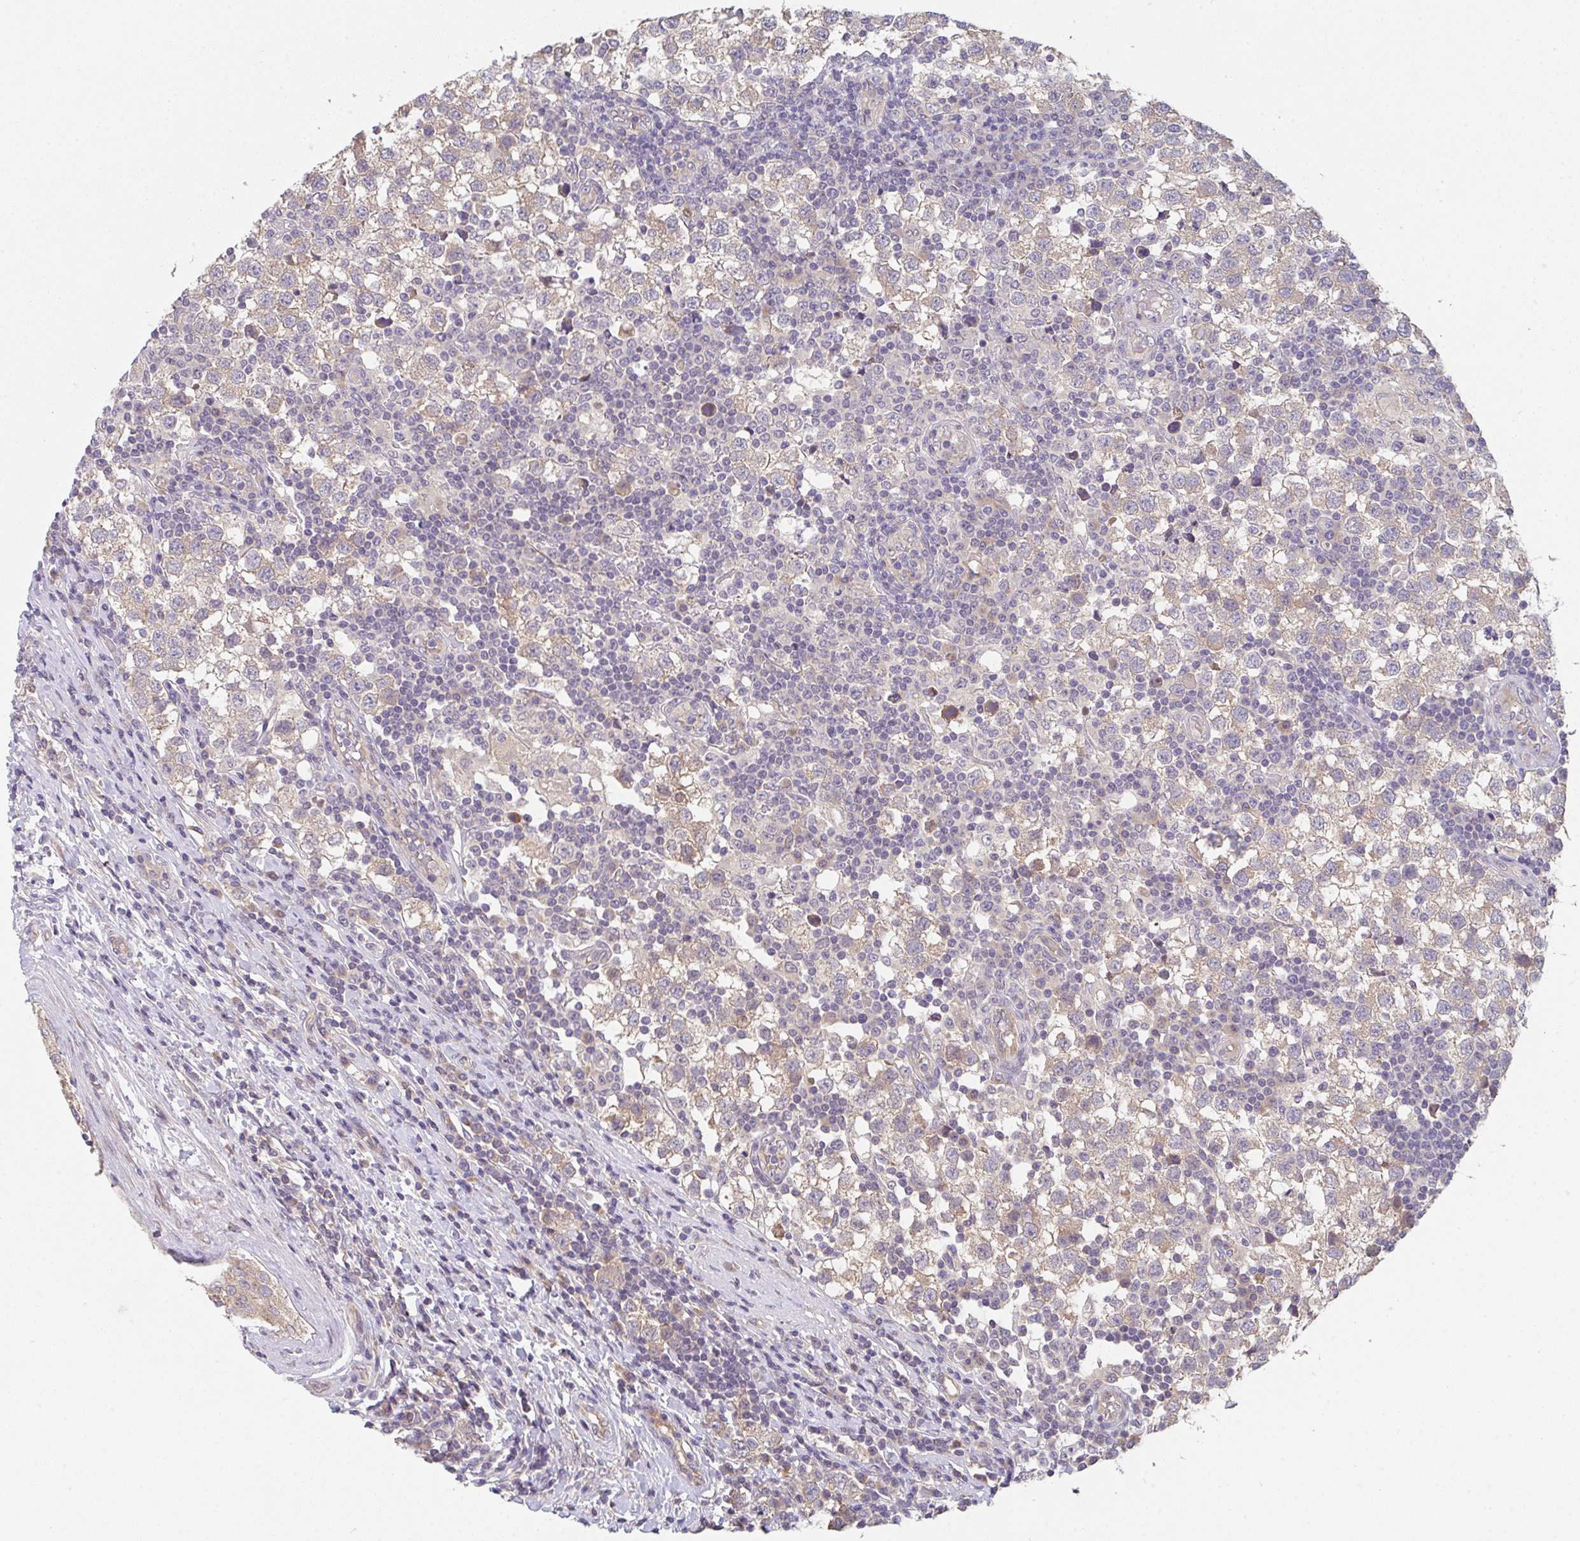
{"staining": {"intensity": "weak", "quantity": "25%-75%", "location": "cytoplasmic/membranous"}, "tissue": "testis cancer", "cell_type": "Tumor cells", "image_type": "cancer", "snomed": [{"axis": "morphology", "description": "Seminoma, NOS"}, {"axis": "topography", "description": "Testis"}], "caption": "Human testis seminoma stained with a protein marker exhibits weak staining in tumor cells.", "gene": "TSPAN31", "patient": {"sex": "male", "age": 34}}